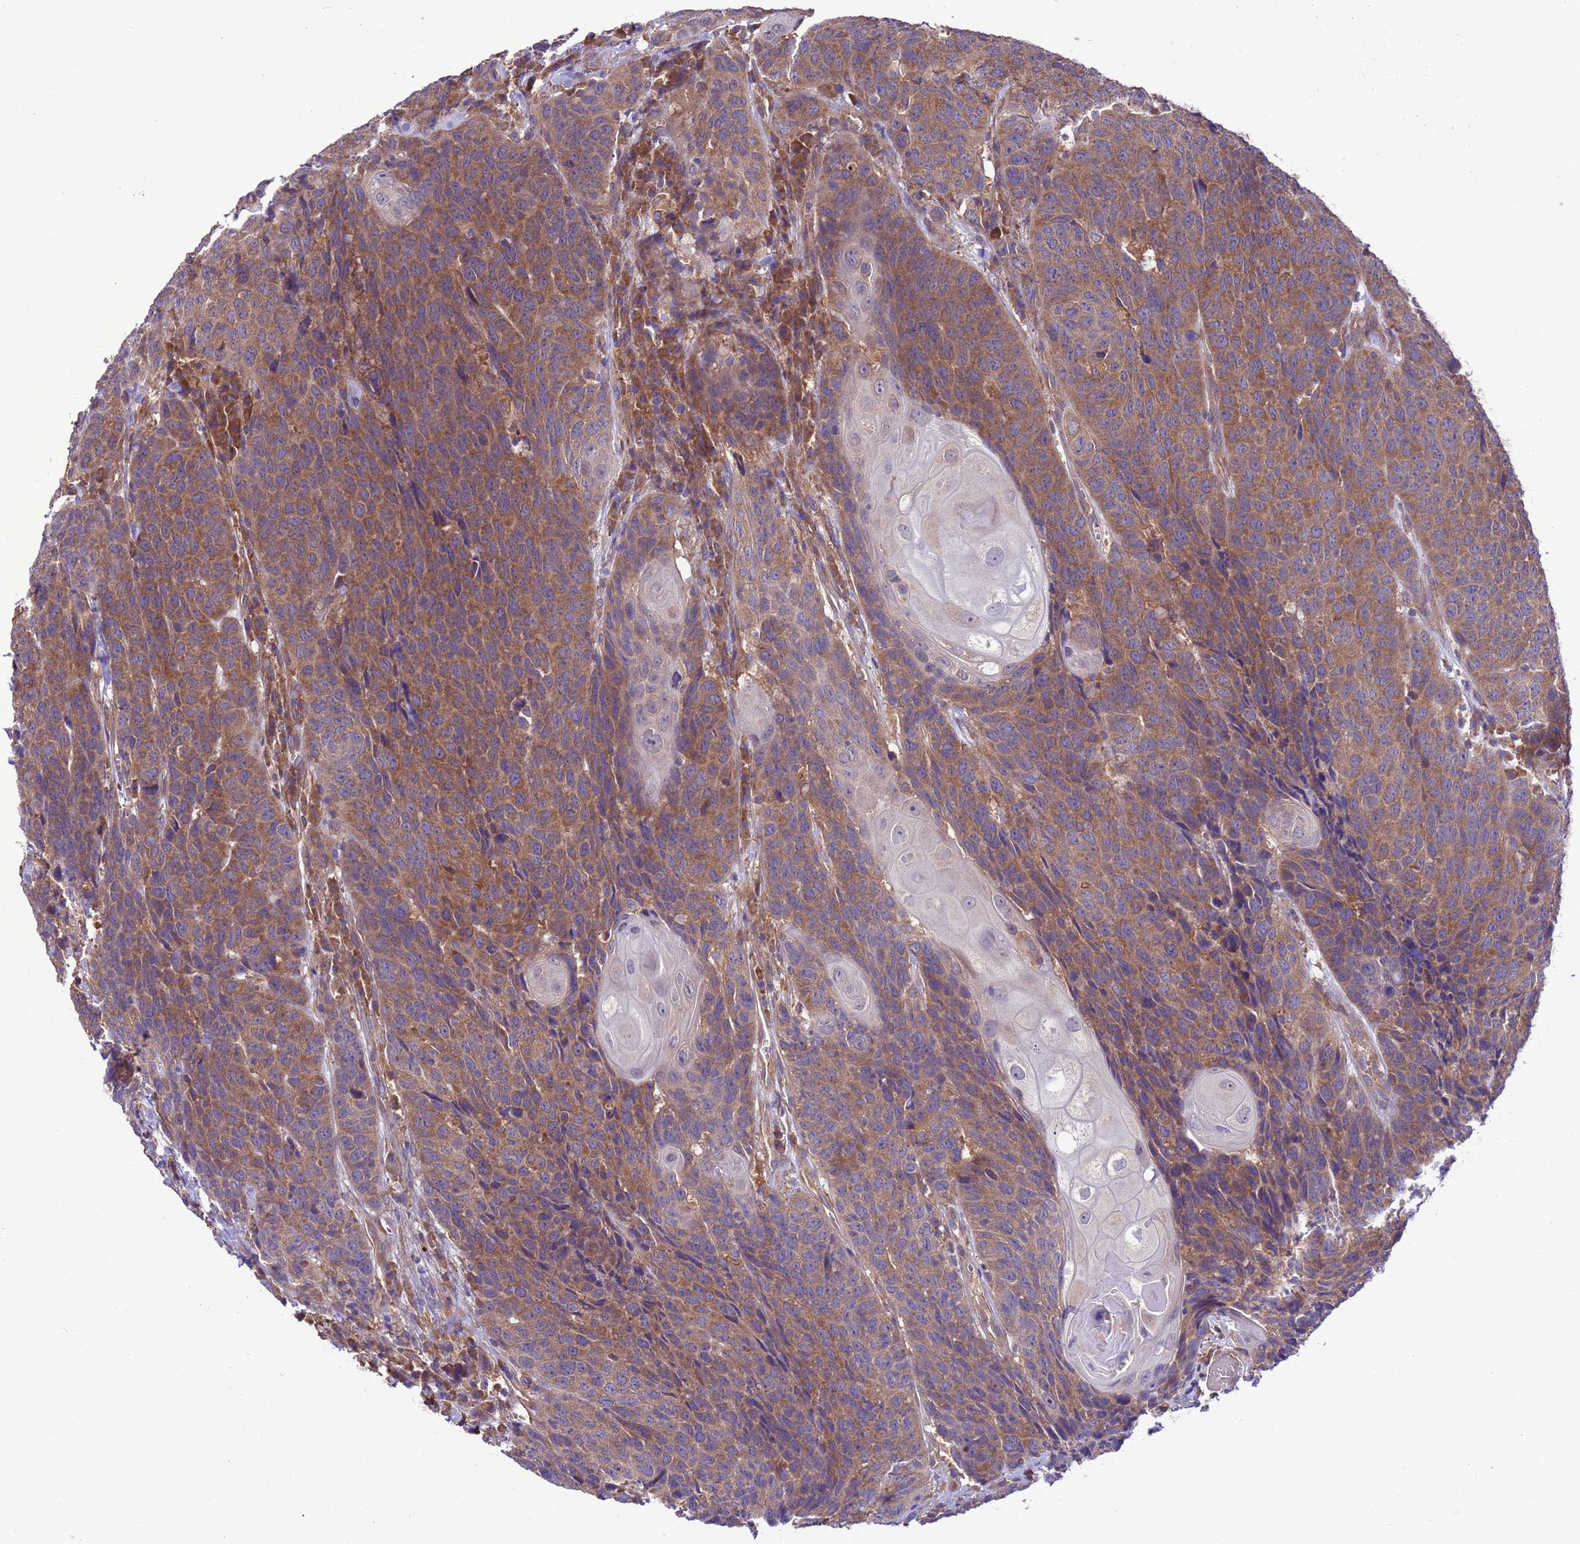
{"staining": {"intensity": "moderate", "quantity": "25%-75%", "location": "cytoplasmic/membranous"}, "tissue": "head and neck cancer", "cell_type": "Tumor cells", "image_type": "cancer", "snomed": [{"axis": "morphology", "description": "Squamous cell carcinoma, NOS"}, {"axis": "topography", "description": "Head-Neck"}], "caption": "Immunohistochemistry (DAB (3,3'-diaminobenzidine)) staining of human head and neck squamous cell carcinoma shows moderate cytoplasmic/membranous protein expression in about 25%-75% of tumor cells. The staining was performed using DAB (3,3'-diaminobenzidine), with brown indicating positive protein expression. Nuclei are stained blue with hematoxylin.", "gene": "ARHGAP12", "patient": {"sex": "male", "age": 66}}